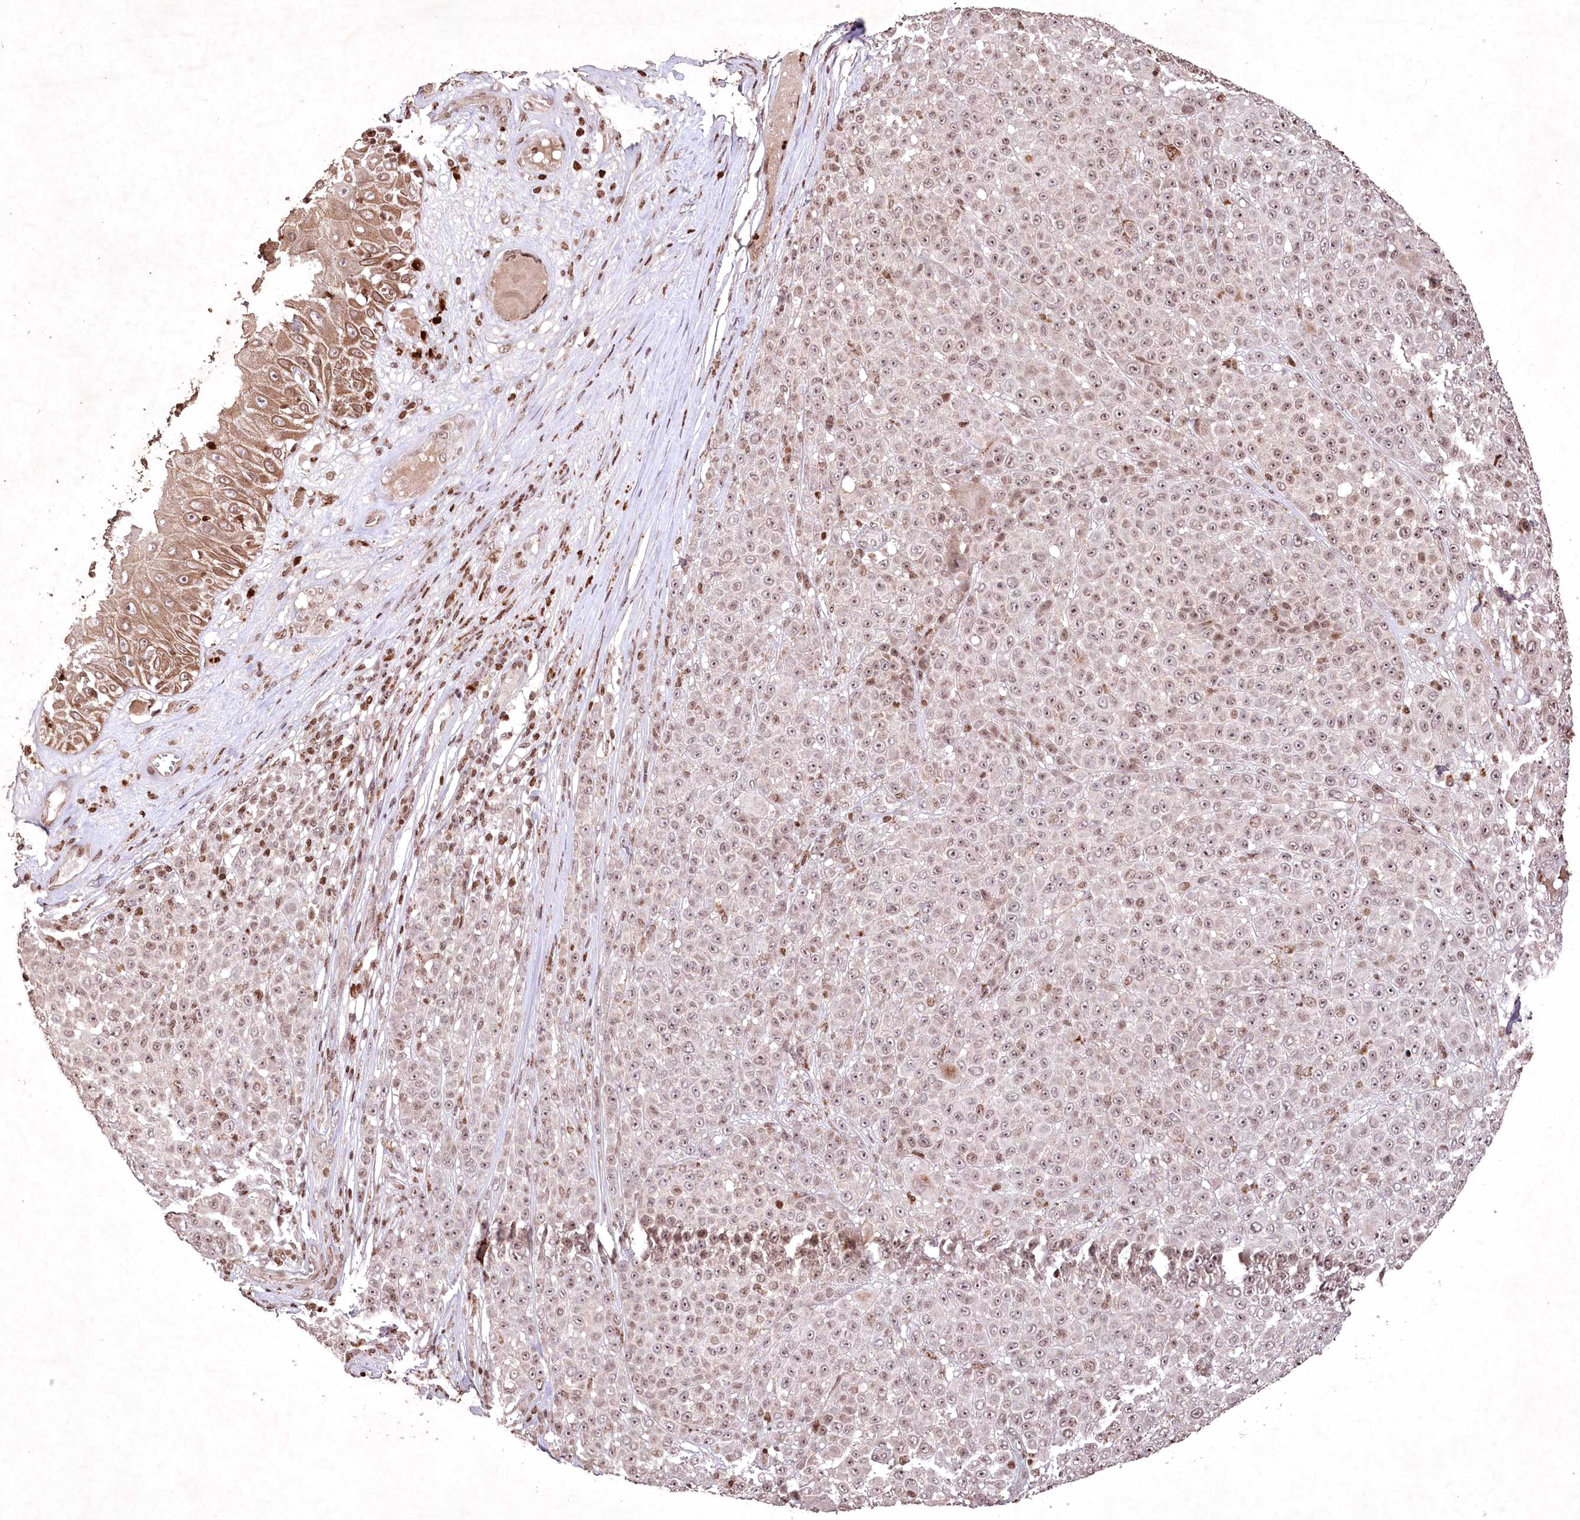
{"staining": {"intensity": "moderate", "quantity": ">75%", "location": "nuclear"}, "tissue": "melanoma", "cell_type": "Tumor cells", "image_type": "cancer", "snomed": [{"axis": "morphology", "description": "Malignant melanoma, NOS"}, {"axis": "topography", "description": "Skin"}], "caption": "Approximately >75% of tumor cells in malignant melanoma demonstrate moderate nuclear protein staining as visualized by brown immunohistochemical staining.", "gene": "CCSER2", "patient": {"sex": "female", "age": 94}}